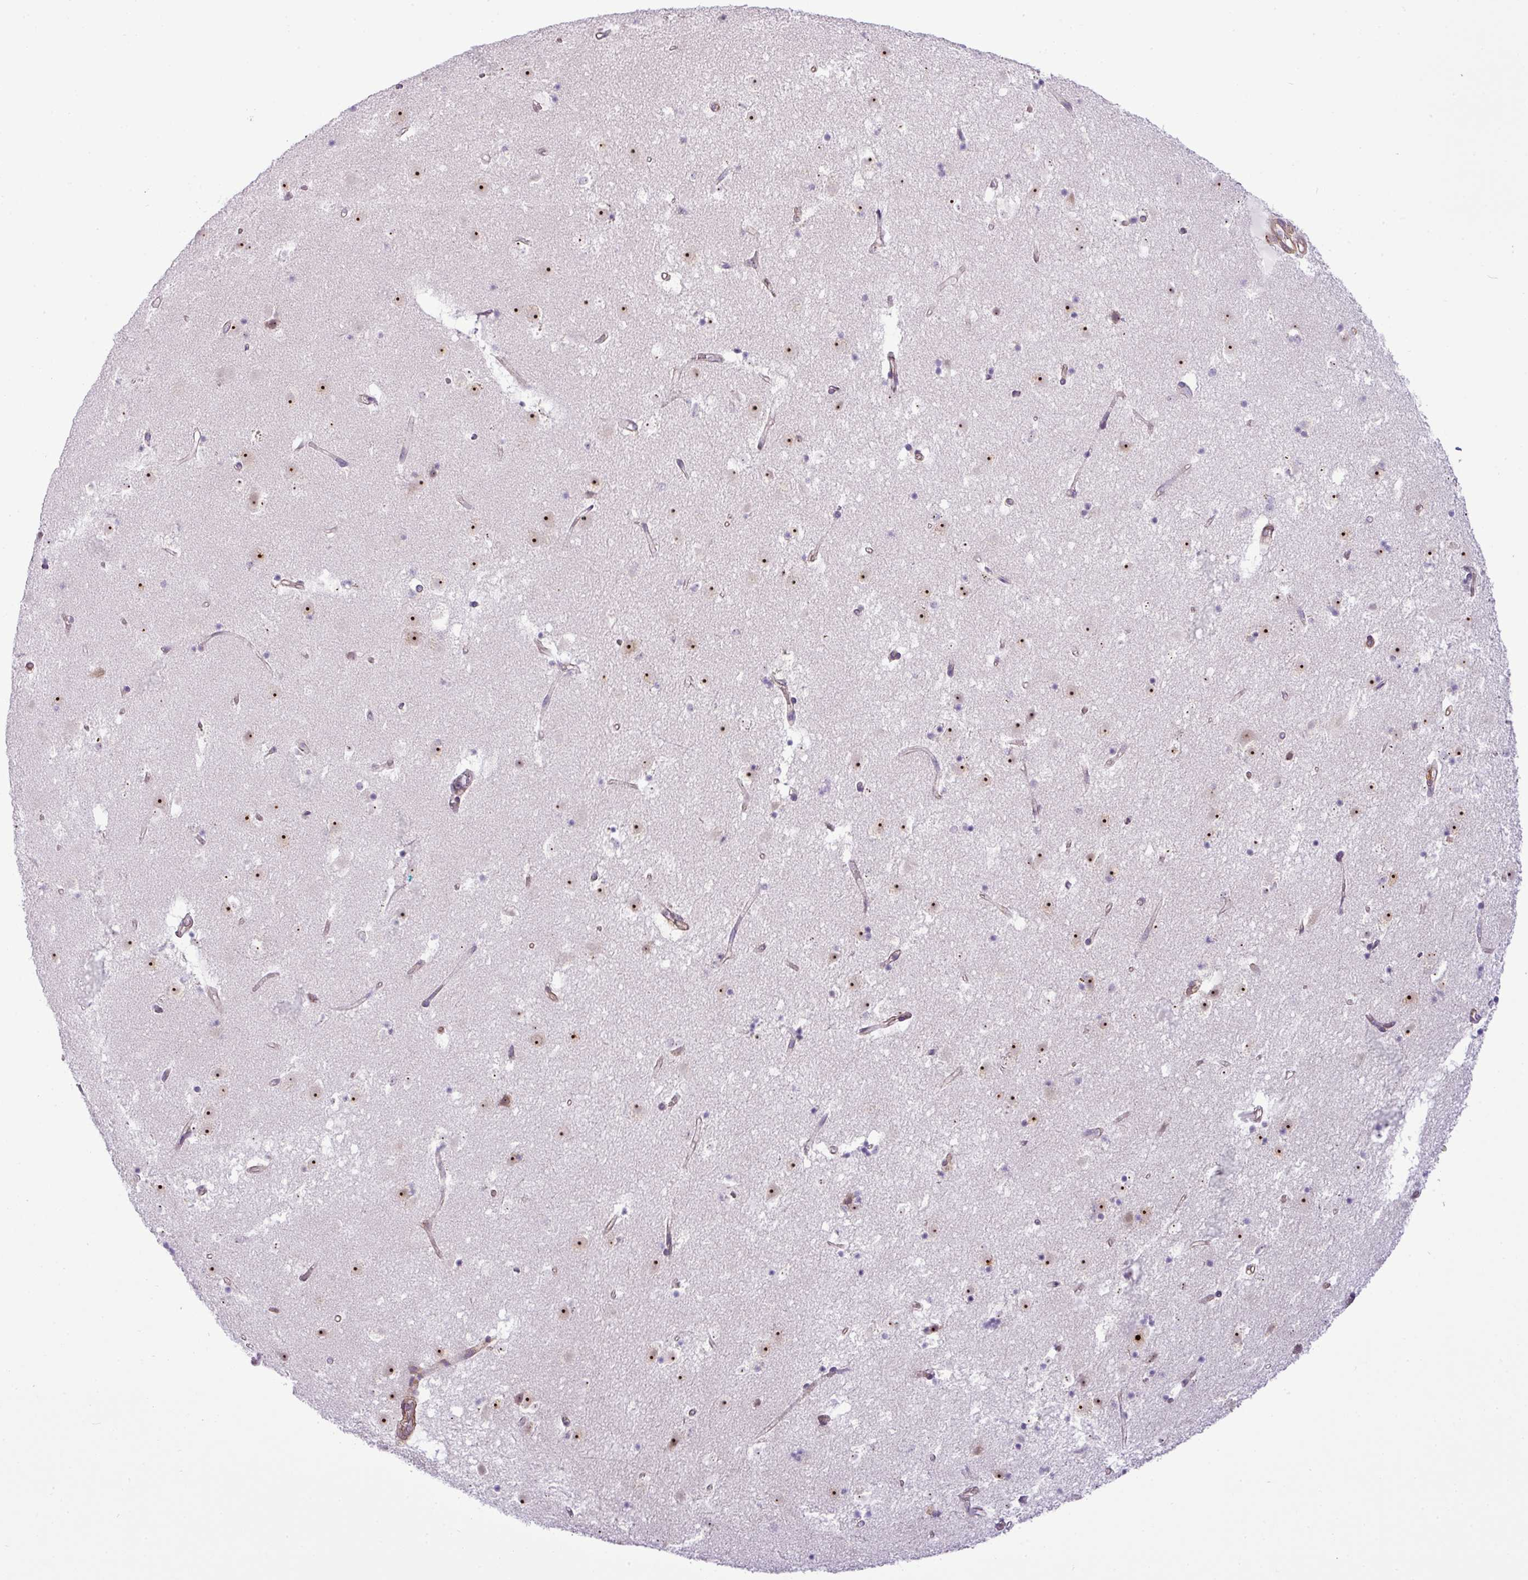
{"staining": {"intensity": "negative", "quantity": "none", "location": "none"}, "tissue": "caudate", "cell_type": "Glial cells", "image_type": "normal", "snomed": [{"axis": "morphology", "description": "Normal tissue, NOS"}, {"axis": "topography", "description": "Lateral ventricle wall"}], "caption": "Micrograph shows no significant protein positivity in glial cells of normal caudate. (DAB IHC, high magnification).", "gene": "MAK16", "patient": {"sex": "male", "age": 58}}